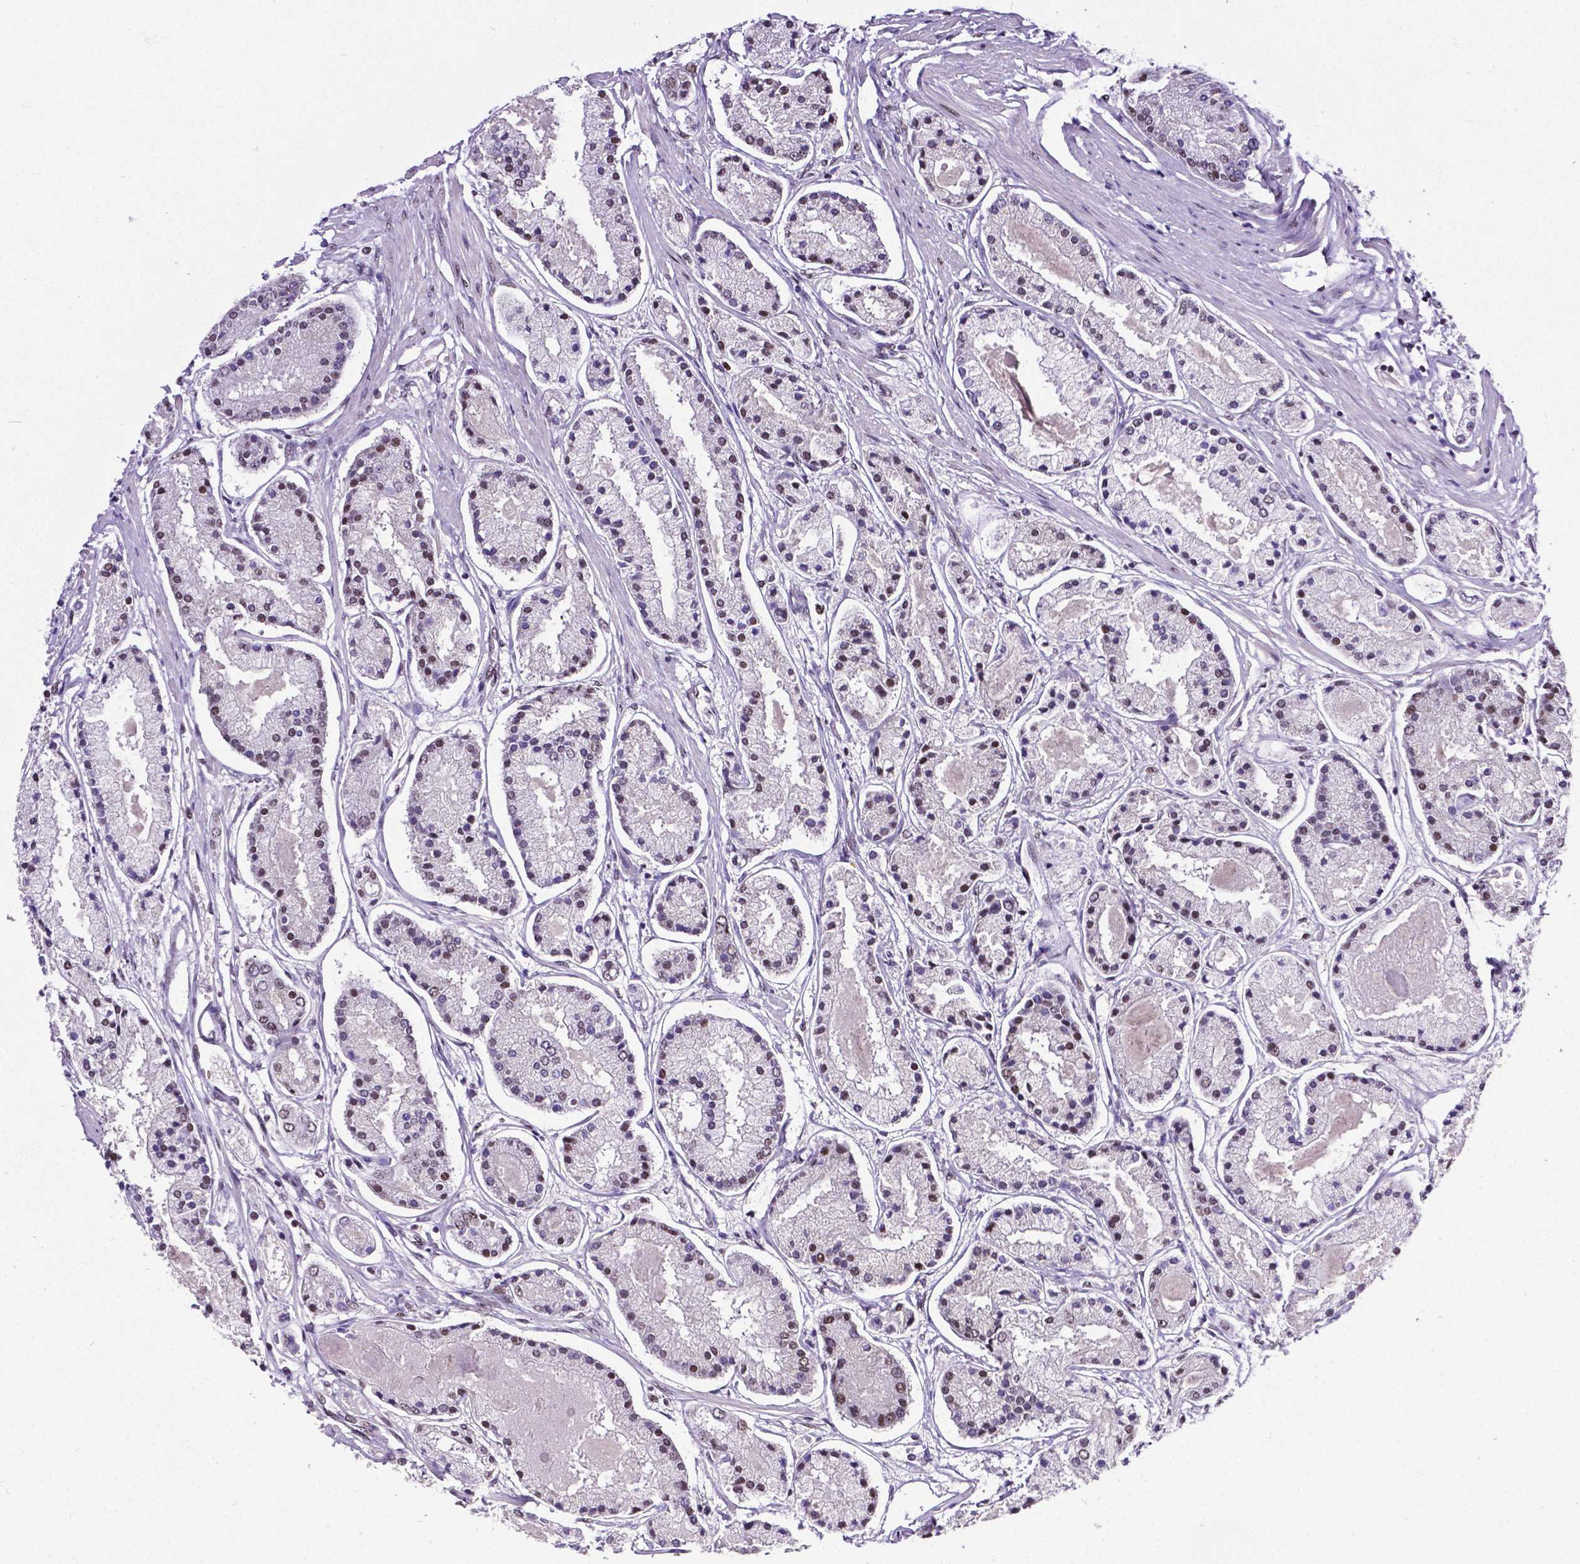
{"staining": {"intensity": "weak", "quantity": "25%-75%", "location": "nuclear"}, "tissue": "prostate cancer", "cell_type": "Tumor cells", "image_type": "cancer", "snomed": [{"axis": "morphology", "description": "Adenocarcinoma, High grade"}, {"axis": "topography", "description": "Prostate"}], "caption": "Protein expression analysis of human prostate cancer reveals weak nuclear expression in approximately 25%-75% of tumor cells. The staining is performed using DAB (3,3'-diaminobenzidine) brown chromogen to label protein expression. The nuclei are counter-stained blue using hematoxylin.", "gene": "REST", "patient": {"sex": "male", "age": 67}}